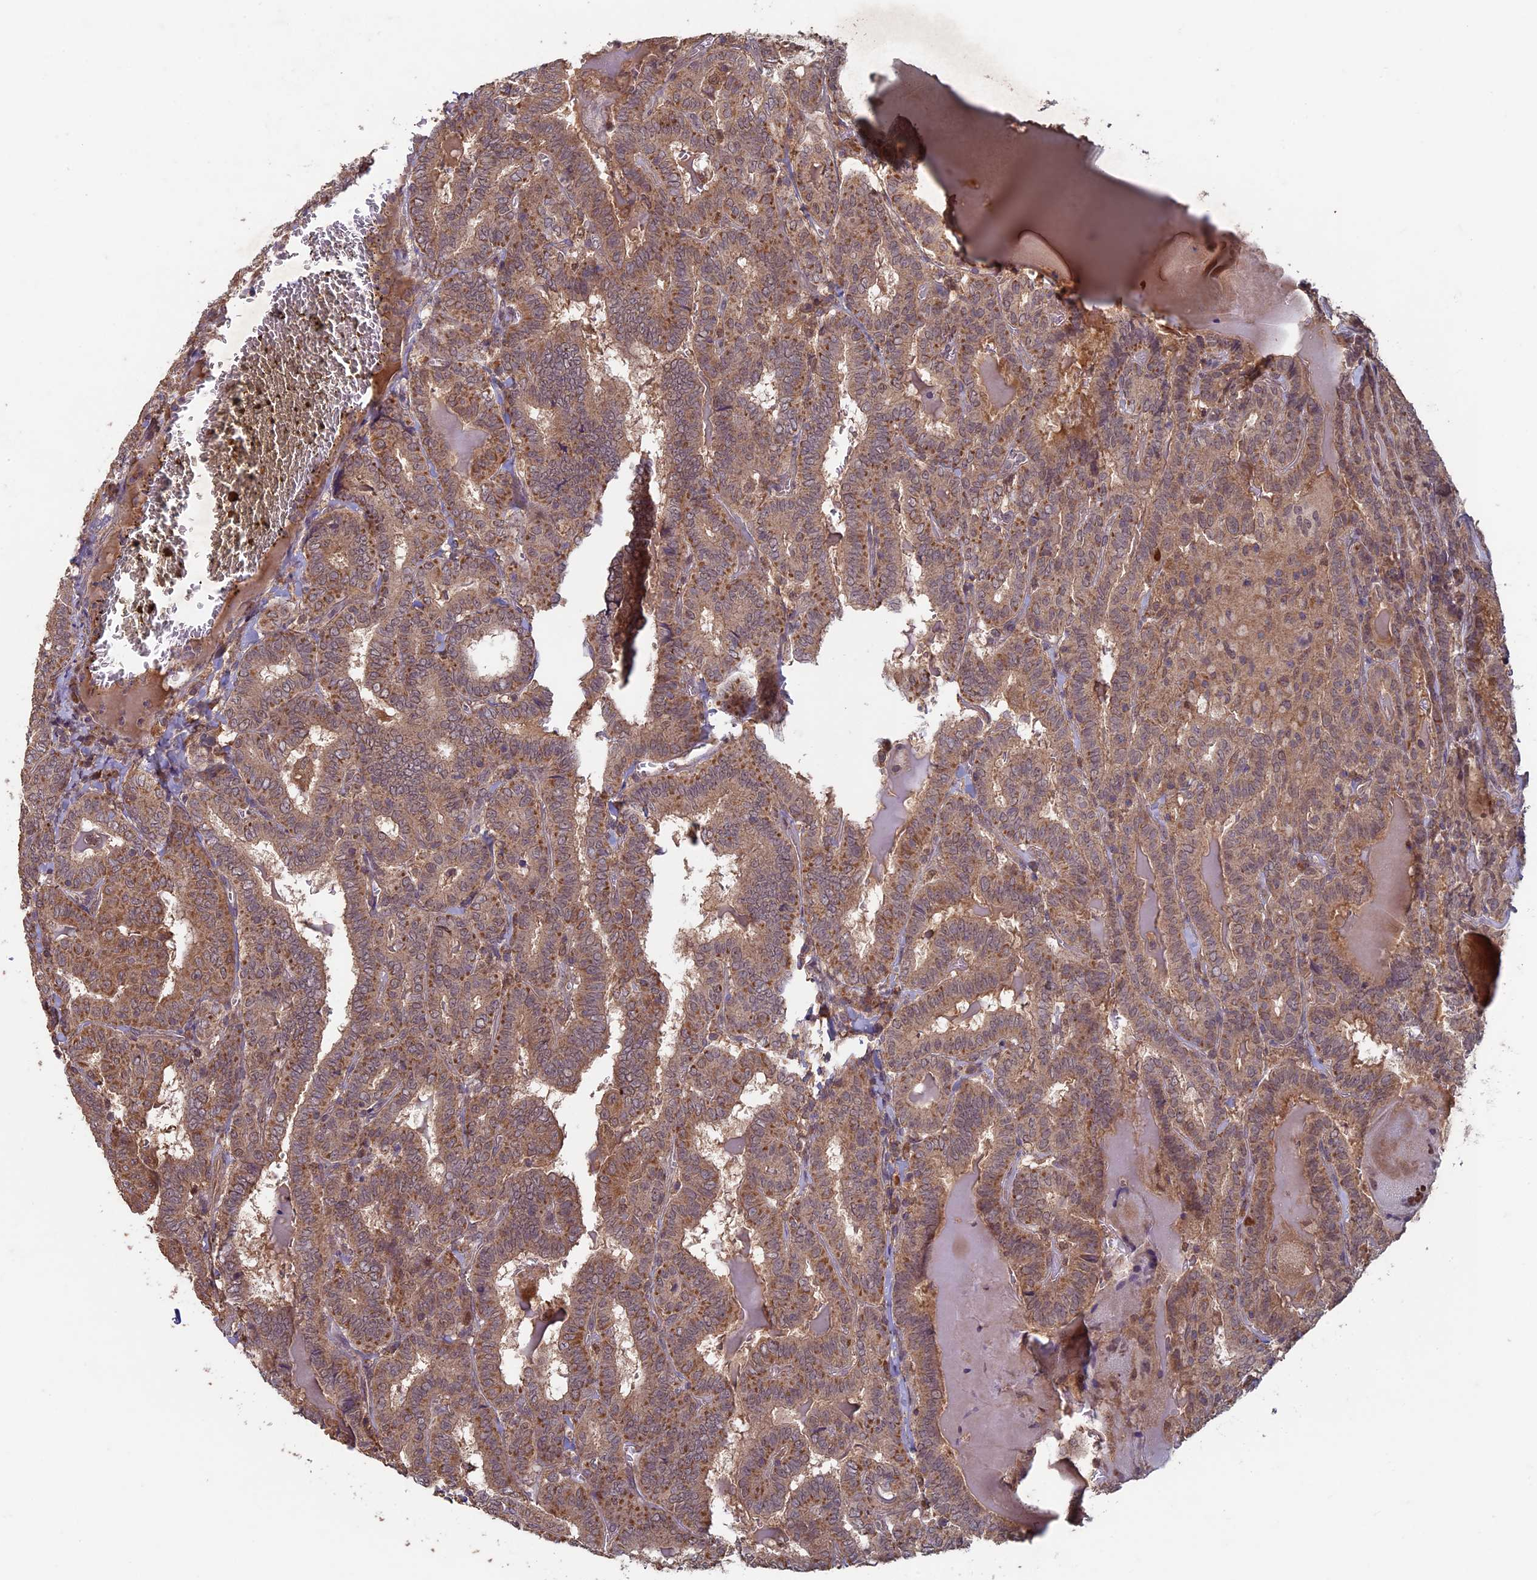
{"staining": {"intensity": "moderate", "quantity": ">75%", "location": "cytoplasmic/membranous"}, "tissue": "thyroid cancer", "cell_type": "Tumor cells", "image_type": "cancer", "snomed": [{"axis": "morphology", "description": "Papillary adenocarcinoma, NOS"}, {"axis": "topography", "description": "Thyroid gland"}], "caption": "A histopathology image of human thyroid cancer (papillary adenocarcinoma) stained for a protein exhibits moderate cytoplasmic/membranous brown staining in tumor cells.", "gene": "RCCD1", "patient": {"sex": "female", "age": 72}}